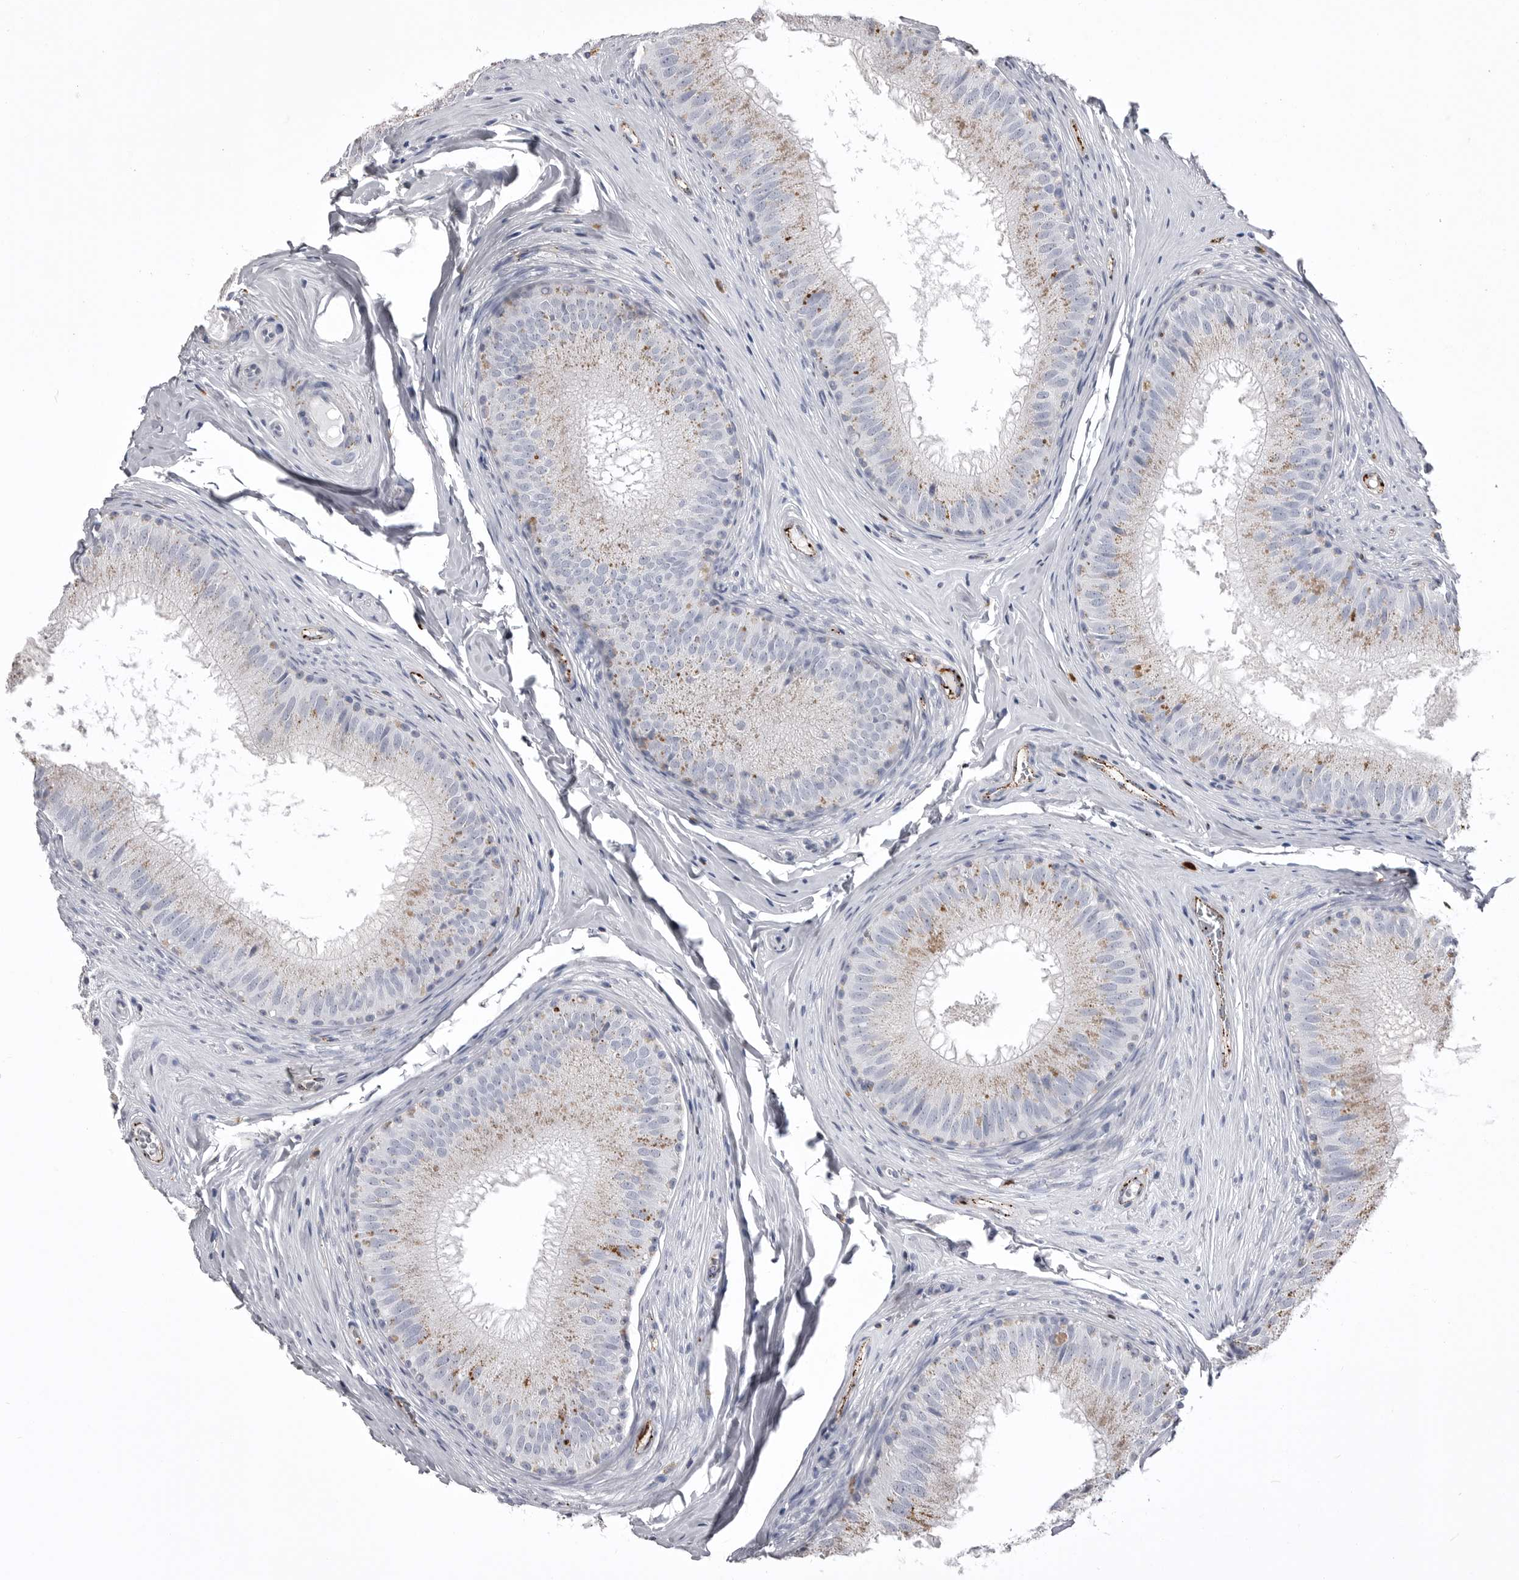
{"staining": {"intensity": "moderate", "quantity": "<25%", "location": "cytoplasmic/membranous"}, "tissue": "epididymis", "cell_type": "Glandular cells", "image_type": "normal", "snomed": [{"axis": "morphology", "description": "Normal tissue, NOS"}, {"axis": "topography", "description": "Epididymis"}], "caption": "The image shows immunohistochemical staining of unremarkable epididymis. There is moderate cytoplasmic/membranous positivity is identified in about <25% of glandular cells.", "gene": "PSPN", "patient": {"sex": "male", "age": 32}}